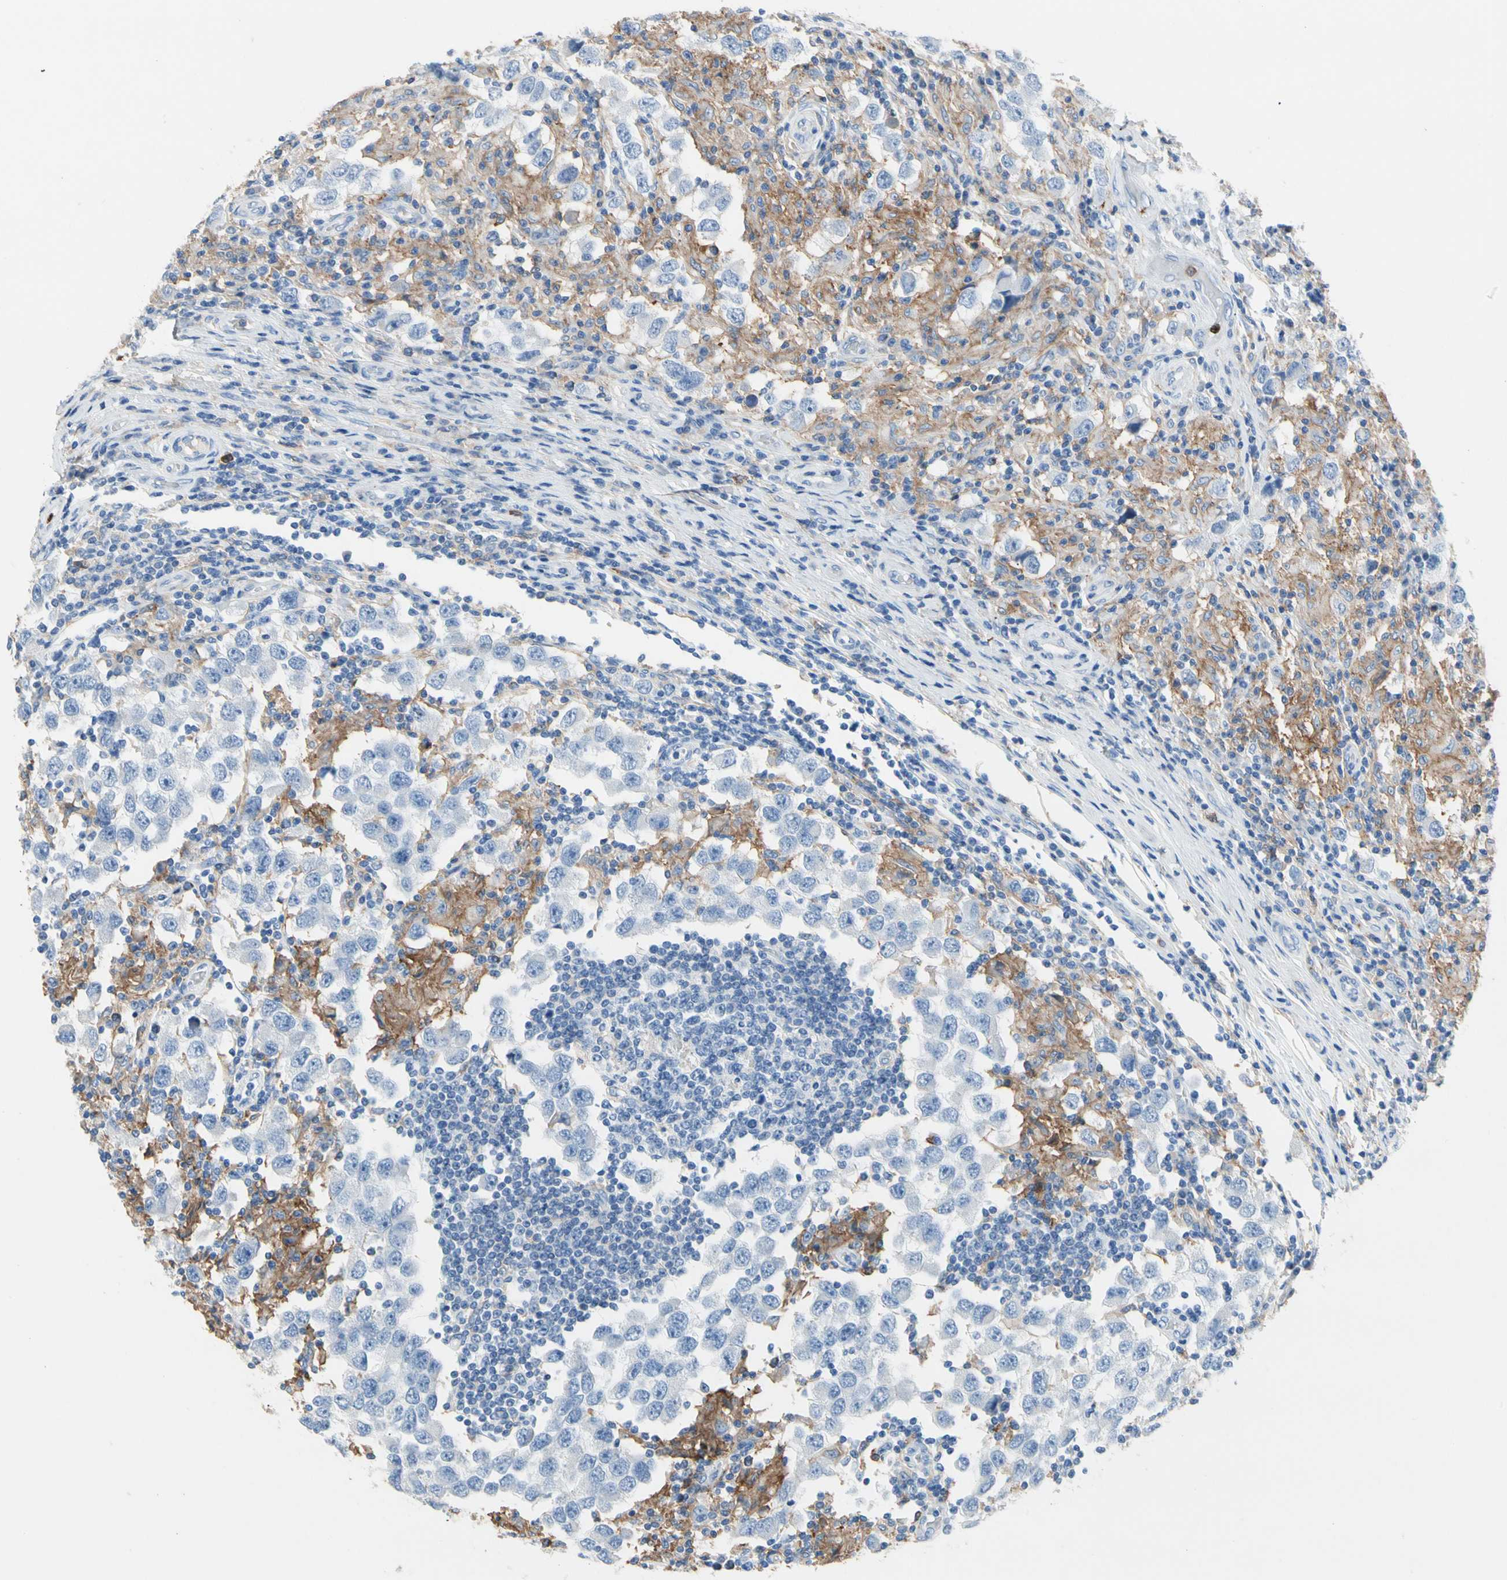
{"staining": {"intensity": "moderate", "quantity": "<25%", "location": "cytoplasmic/membranous"}, "tissue": "testis cancer", "cell_type": "Tumor cells", "image_type": "cancer", "snomed": [{"axis": "morphology", "description": "Carcinoma, Embryonal, NOS"}, {"axis": "topography", "description": "Testis"}], "caption": "Moderate cytoplasmic/membranous expression for a protein is seen in about <25% of tumor cells of testis cancer using immunohistochemistry.", "gene": "CLEC4A", "patient": {"sex": "male", "age": 21}}